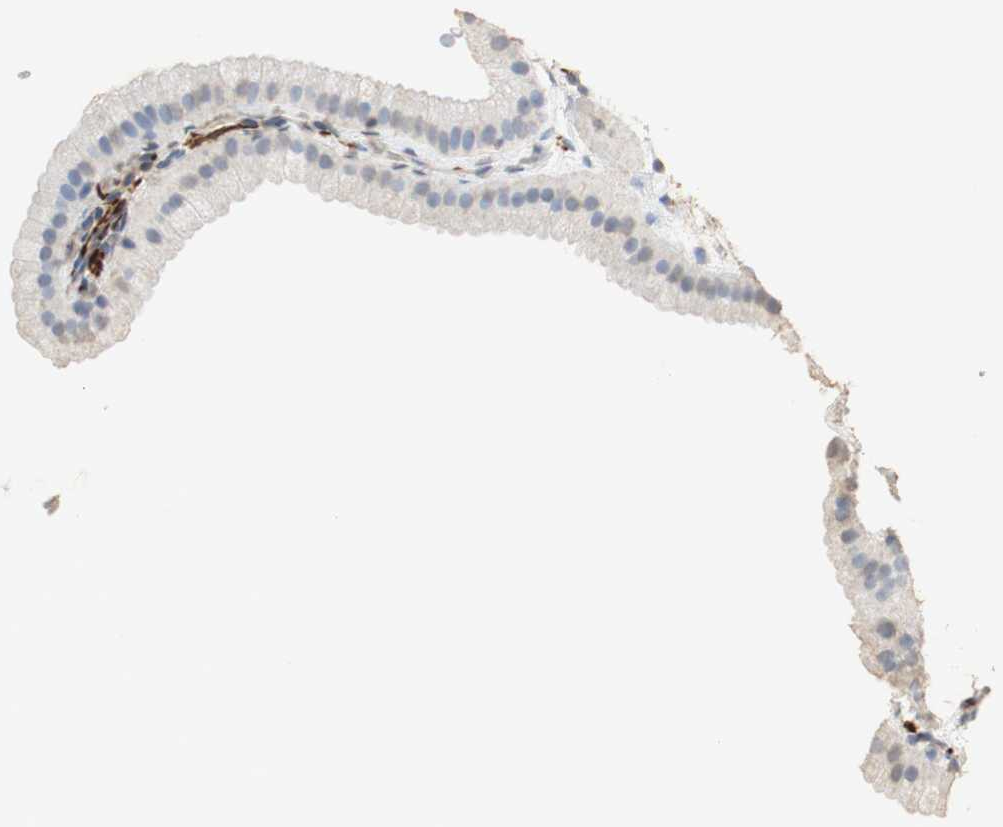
{"staining": {"intensity": "weak", "quantity": "25%-75%", "location": "cytoplasmic/membranous,nuclear"}, "tissue": "gallbladder", "cell_type": "Glandular cells", "image_type": "normal", "snomed": [{"axis": "morphology", "description": "Normal tissue, NOS"}, {"axis": "topography", "description": "Gallbladder"}], "caption": "Immunohistochemical staining of normal human gallbladder shows weak cytoplasmic/membranous,nuclear protein expression in about 25%-75% of glandular cells. The staining was performed using DAB to visualize the protein expression in brown, while the nuclei were stained in blue with hematoxylin (Magnification: 20x).", "gene": "L1CAM", "patient": {"sex": "female", "age": 64}}